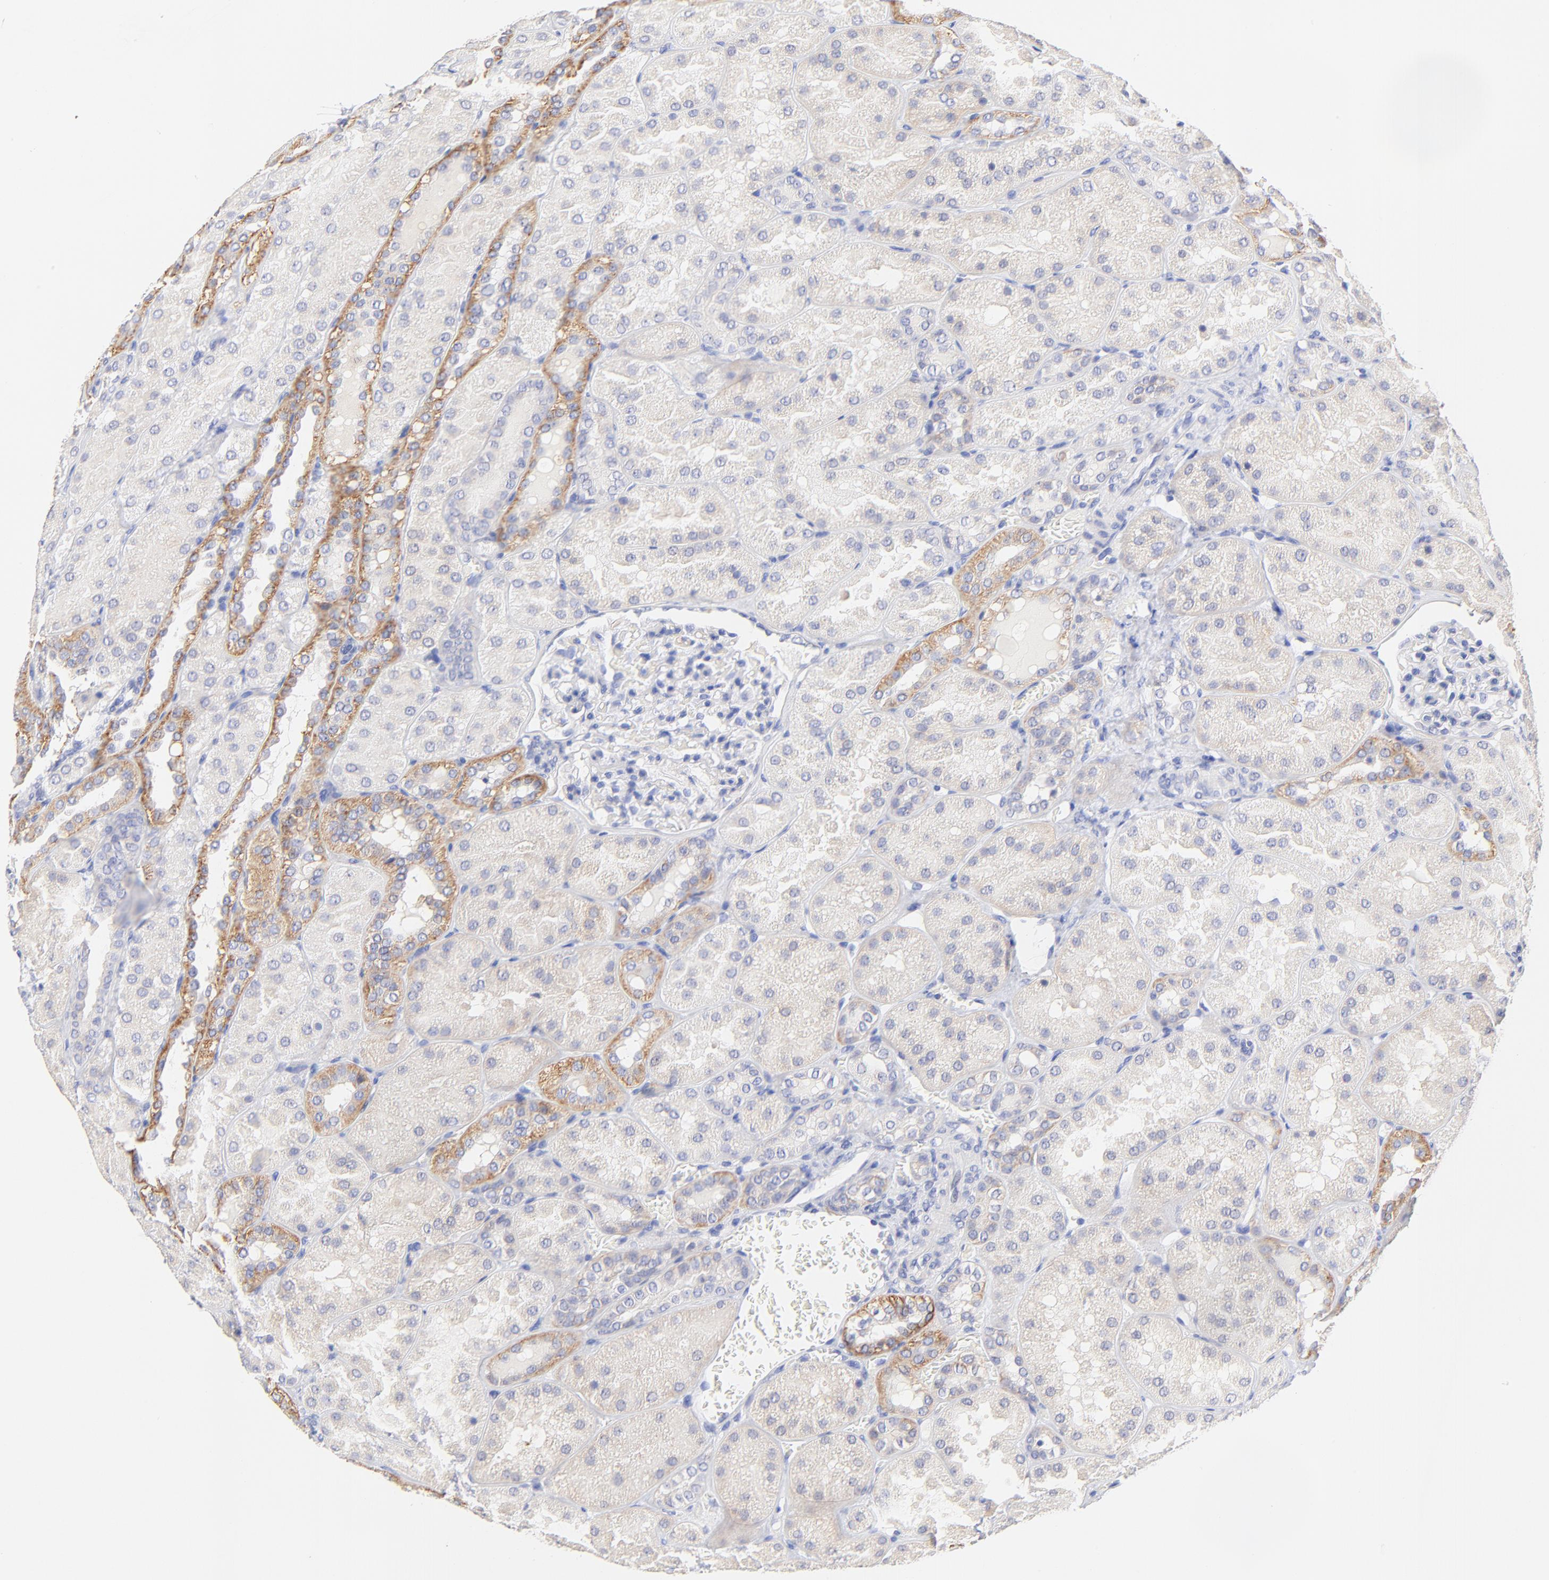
{"staining": {"intensity": "negative", "quantity": "none", "location": "none"}, "tissue": "kidney", "cell_type": "Cells in glomeruli", "image_type": "normal", "snomed": [{"axis": "morphology", "description": "Normal tissue, NOS"}, {"axis": "topography", "description": "Kidney"}], "caption": "This is a micrograph of immunohistochemistry (IHC) staining of benign kidney, which shows no positivity in cells in glomeruli. Nuclei are stained in blue.", "gene": "EBP", "patient": {"sex": "male", "age": 28}}